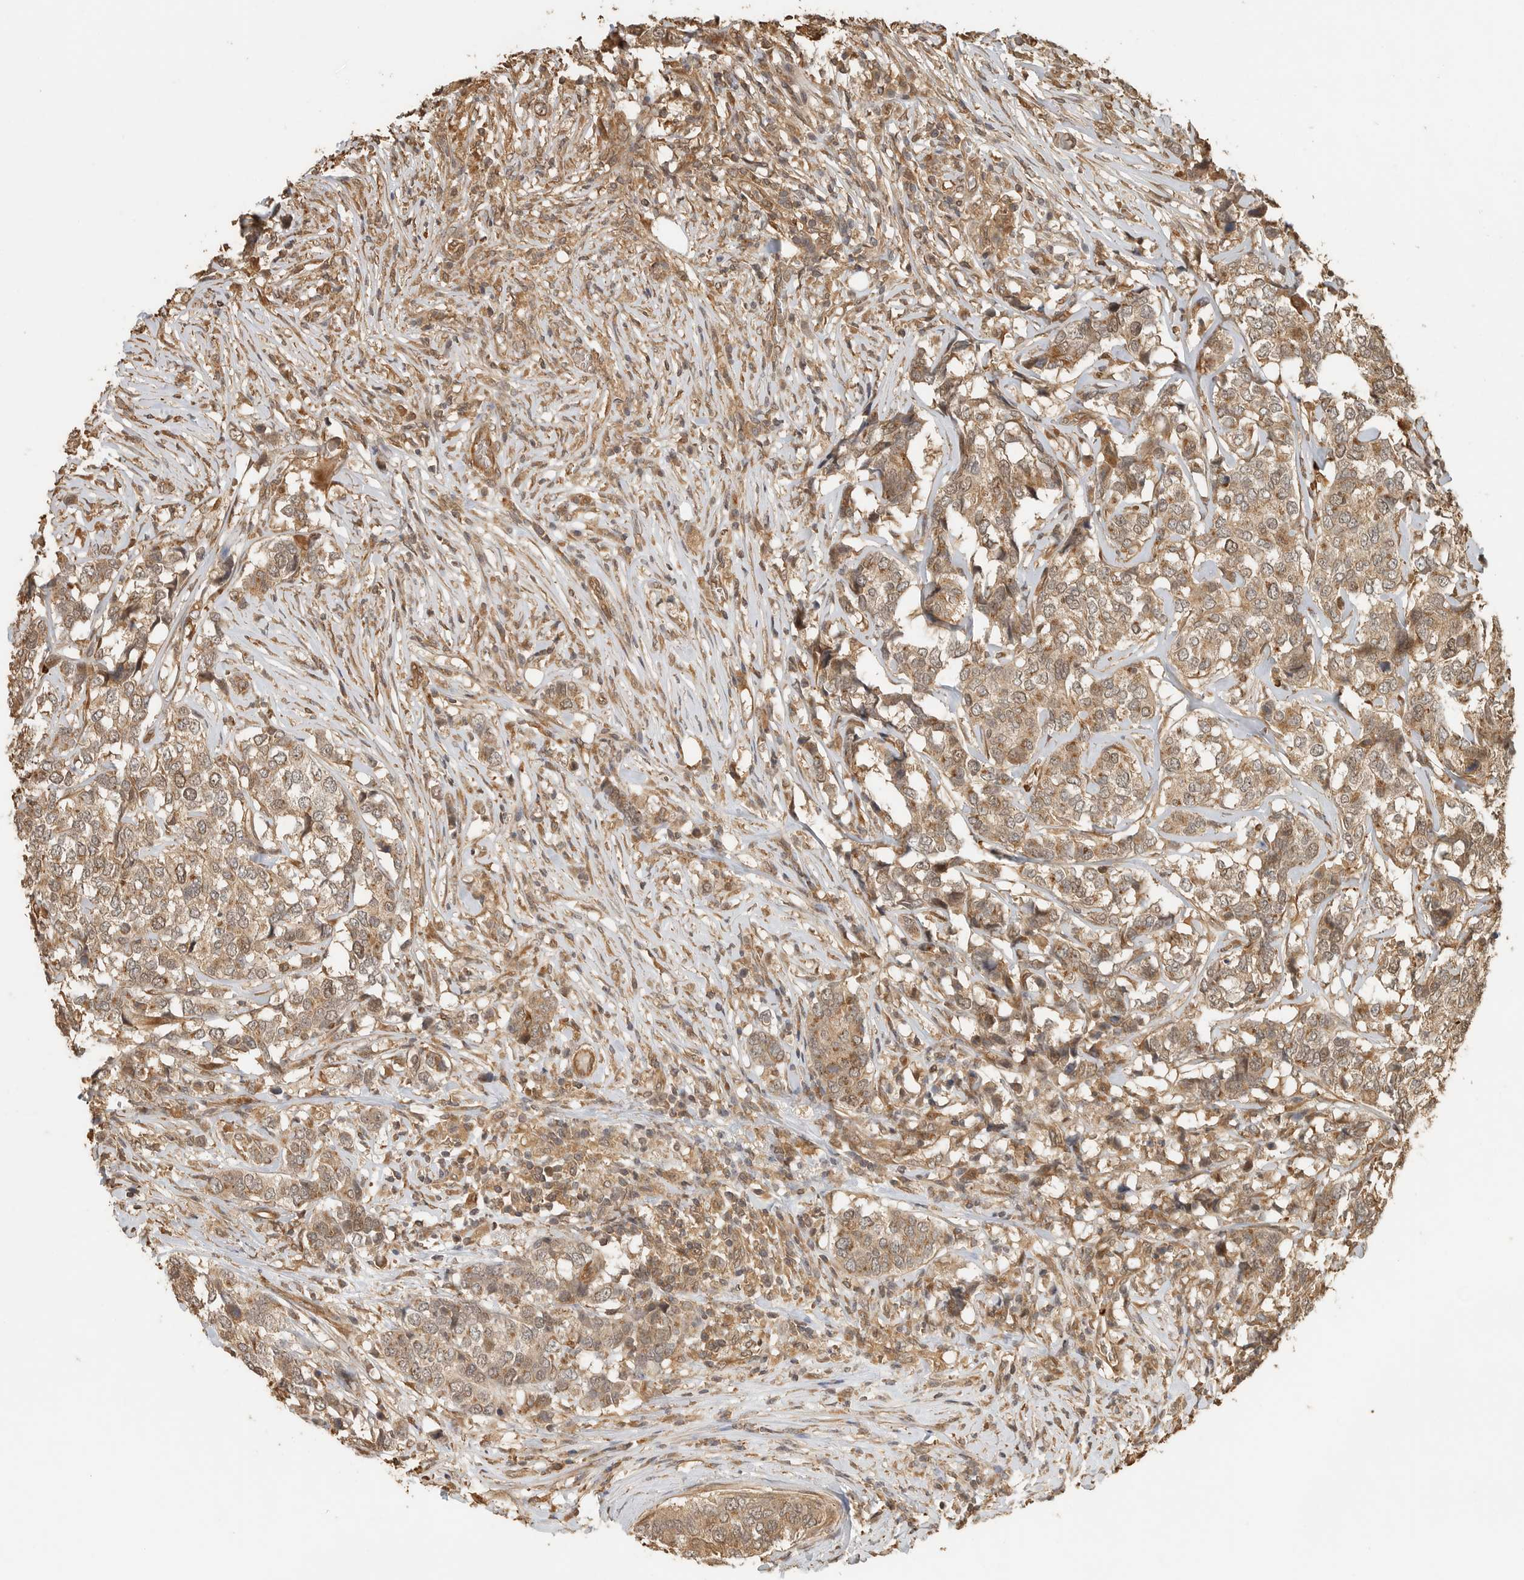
{"staining": {"intensity": "moderate", "quantity": ">75%", "location": "cytoplasmic/membranous"}, "tissue": "breast cancer", "cell_type": "Tumor cells", "image_type": "cancer", "snomed": [{"axis": "morphology", "description": "Lobular carcinoma"}, {"axis": "topography", "description": "Breast"}], "caption": "A histopathology image of breast cancer stained for a protein exhibits moderate cytoplasmic/membranous brown staining in tumor cells.", "gene": "OTUD6B", "patient": {"sex": "female", "age": 59}}